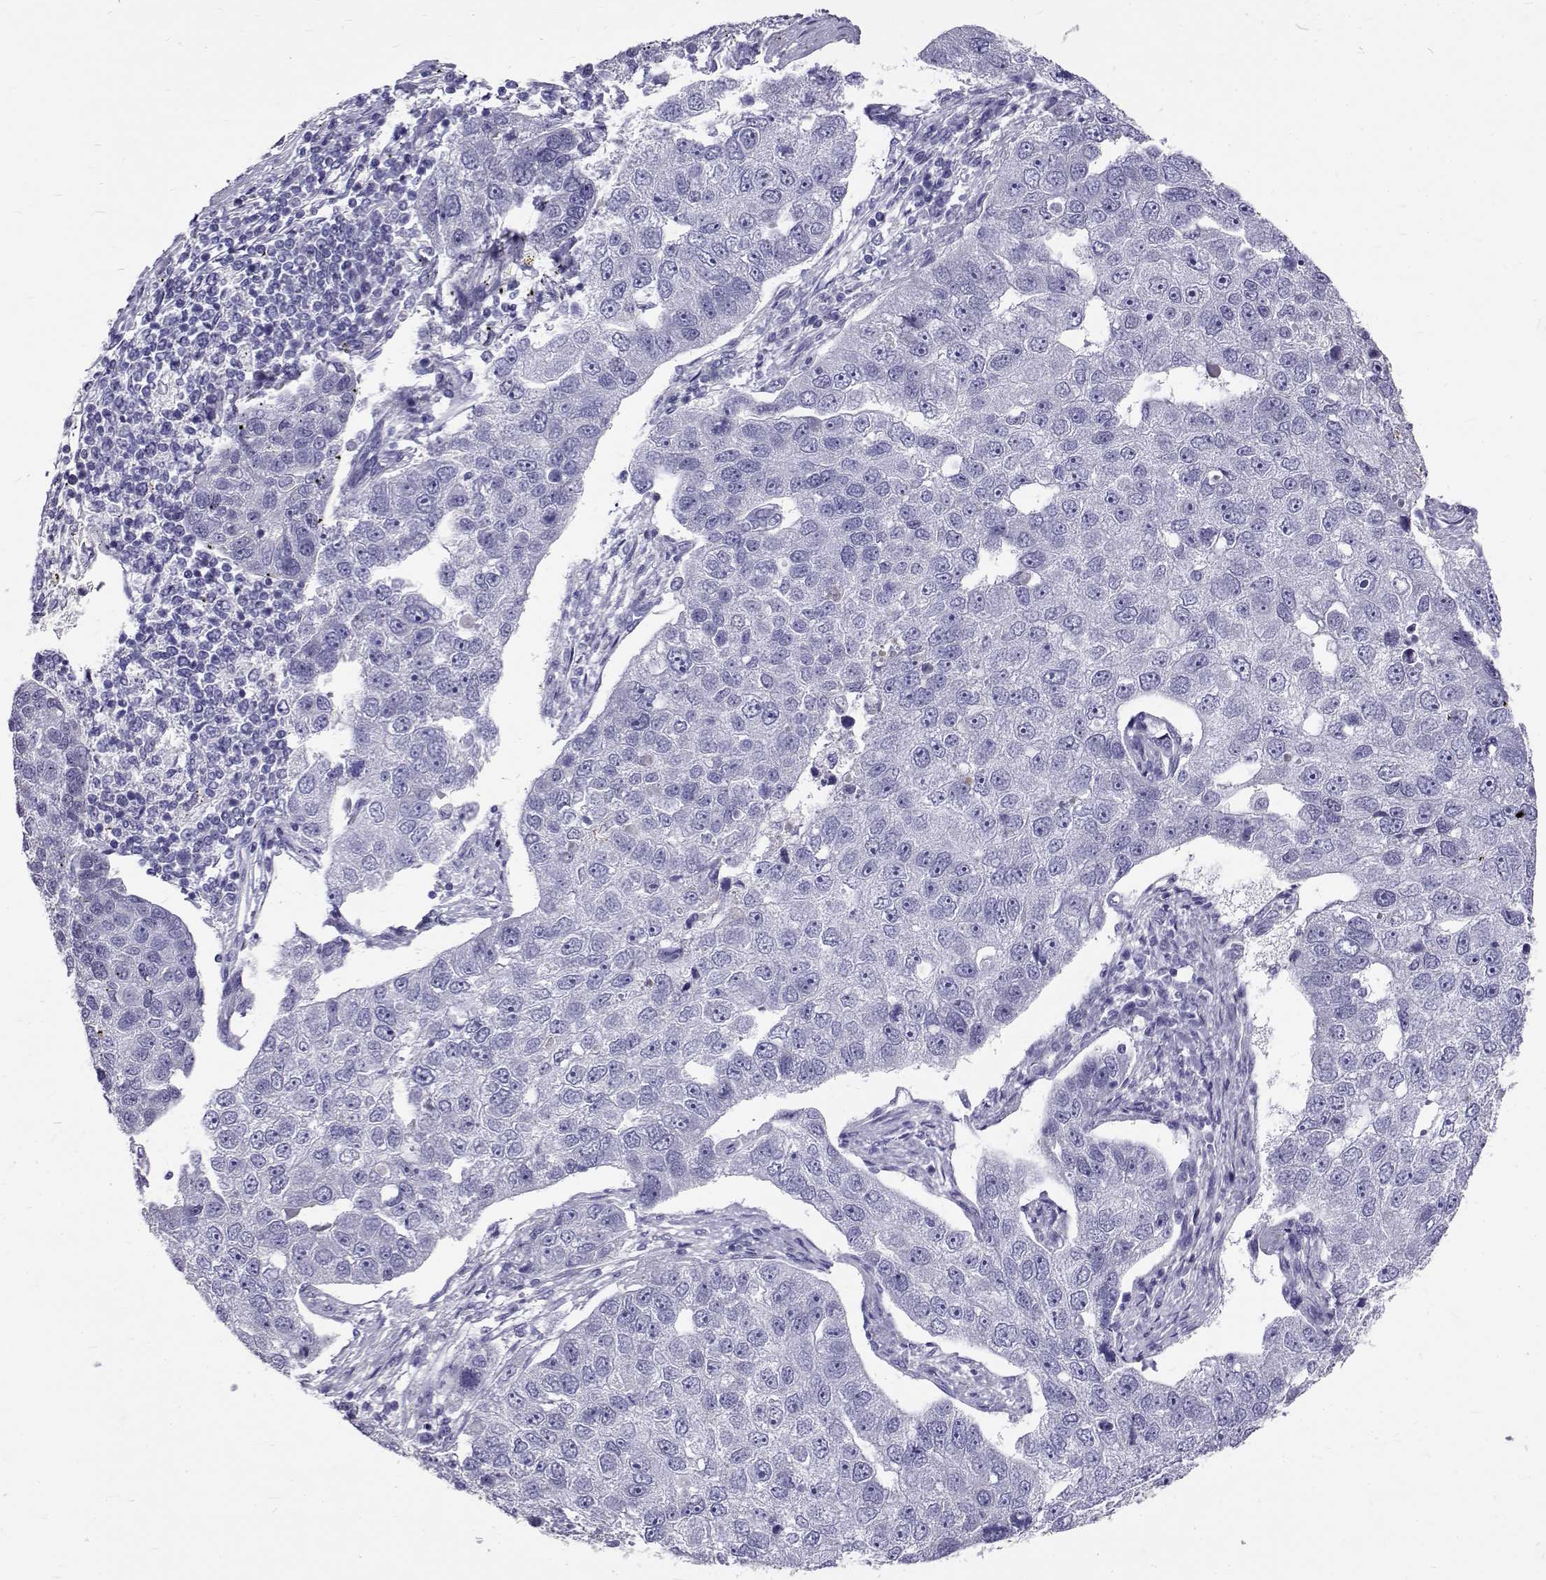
{"staining": {"intensity": "negative", "quantity": "none", "location": "none"}, "tissue": "pancreatic cancer", "cell_type": "Tumor cells", "image_type": "cancer", "snomed": [{"axis": "morphology", "description": "Adenocarcinoma, NOS"}, {"axis": "topography", "description": "Pancreas"}], "caption": "High power microscopy image of an IHC micrograph of adenocarcinoma (pancreatic), revealing no significant expression in tumor cells. The staining was performed using DAB (3,3'-diaminobenzidine) to visualize the protein expression in brown, while the nuclei were stained in blue with hematoxylin (Magnification: 20x).", "gene": "IGSF1", "patient": {"sex": "female", "age": 61}}